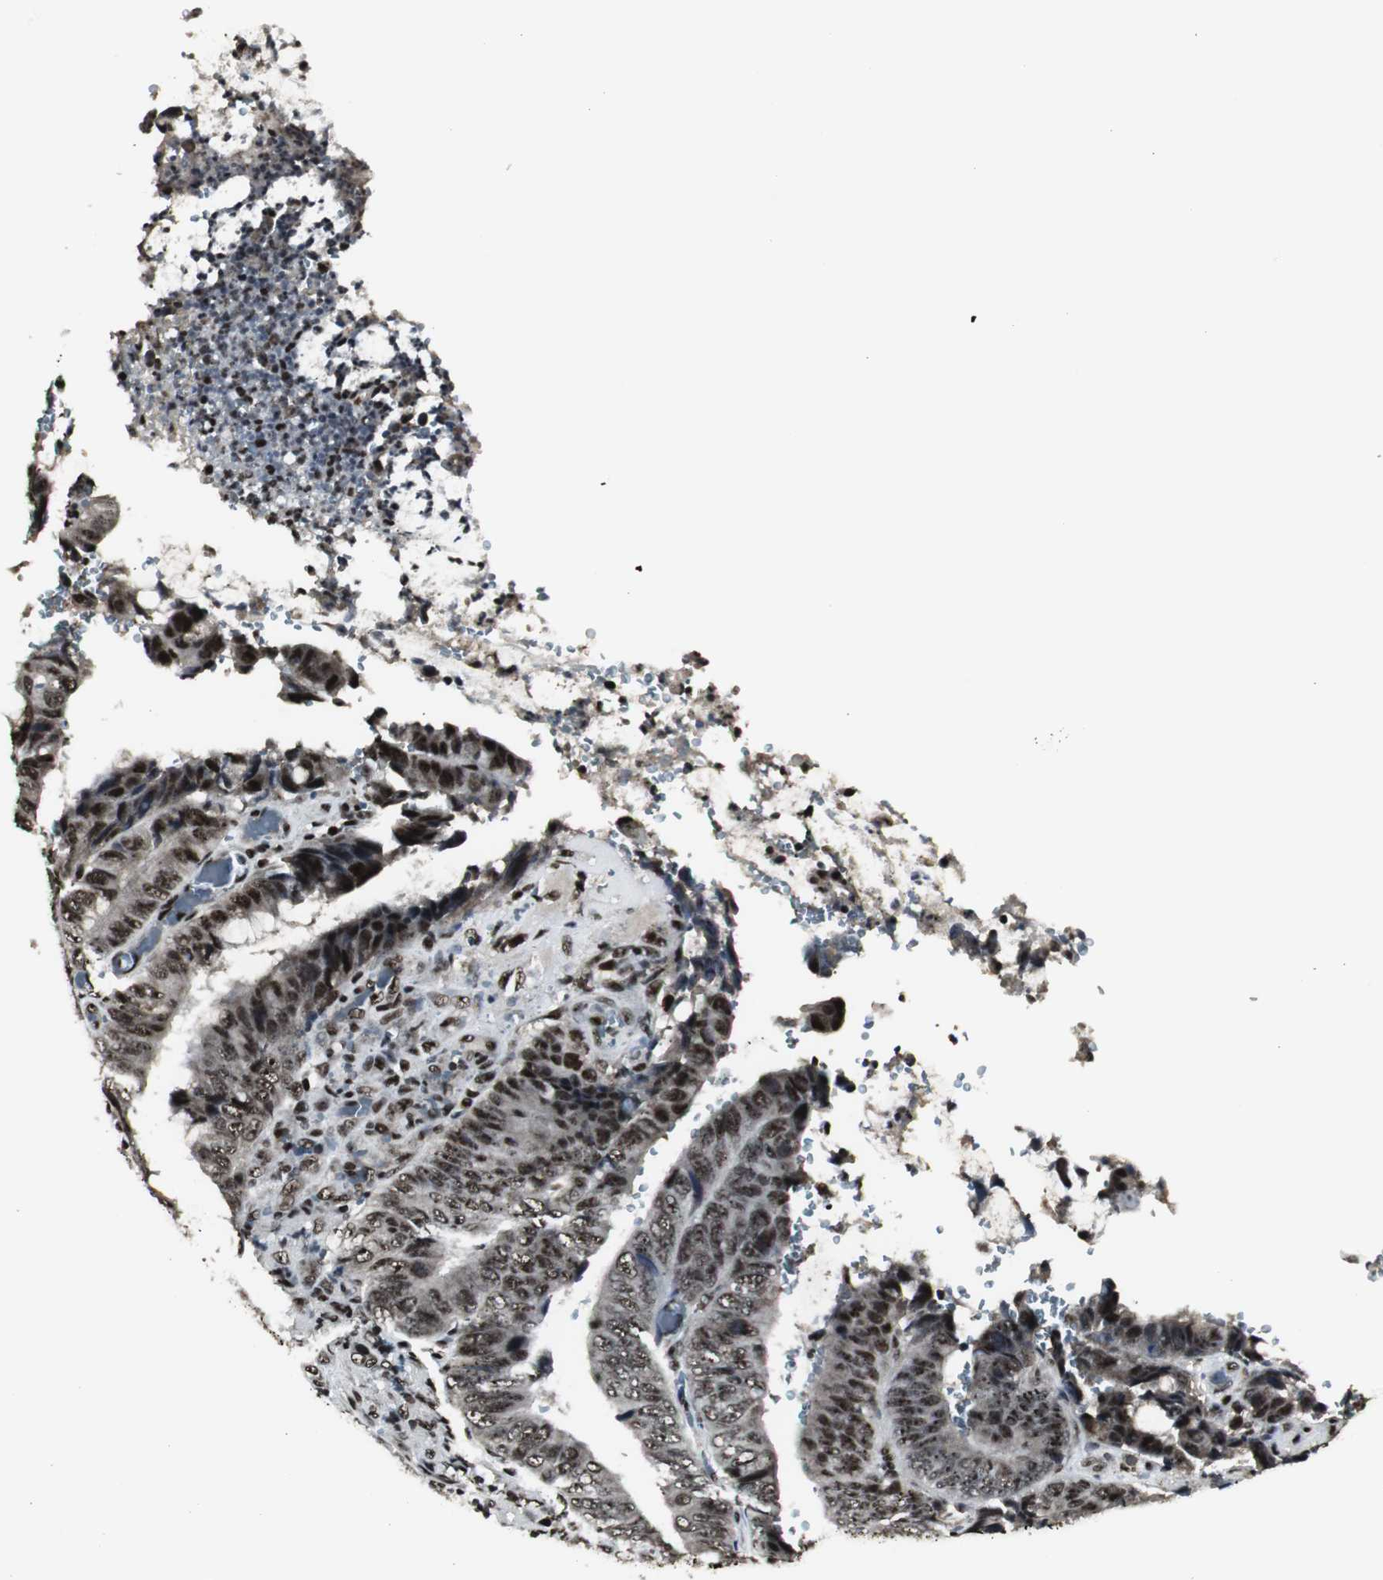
{"staining": {"intensity": "strong", "quantity": ">75%", "location": "nuclear"}, "tissue": "colorectal cancer", "cell_type": "Tumor cells", "image_type": "cancer", "snomed": [{"axis": "morphology", "description": "Normal tissue, NOS"}, {"axis": "morphology", "description": "Adenocarcinoma, NOS"}, {"axis": "topography", "description": "Rectum"}, {"axis": "topography", "description": "Peripheral nerve tissue"}], "caption": "Approximately >75% of tumor cells in colorectal adenocarcinoma demonstrate strong nuclear protein staining as visualized by brown immunohistochemical staining.", "gene": "PARN", "patient": {"sex": "male", "age": 92}}